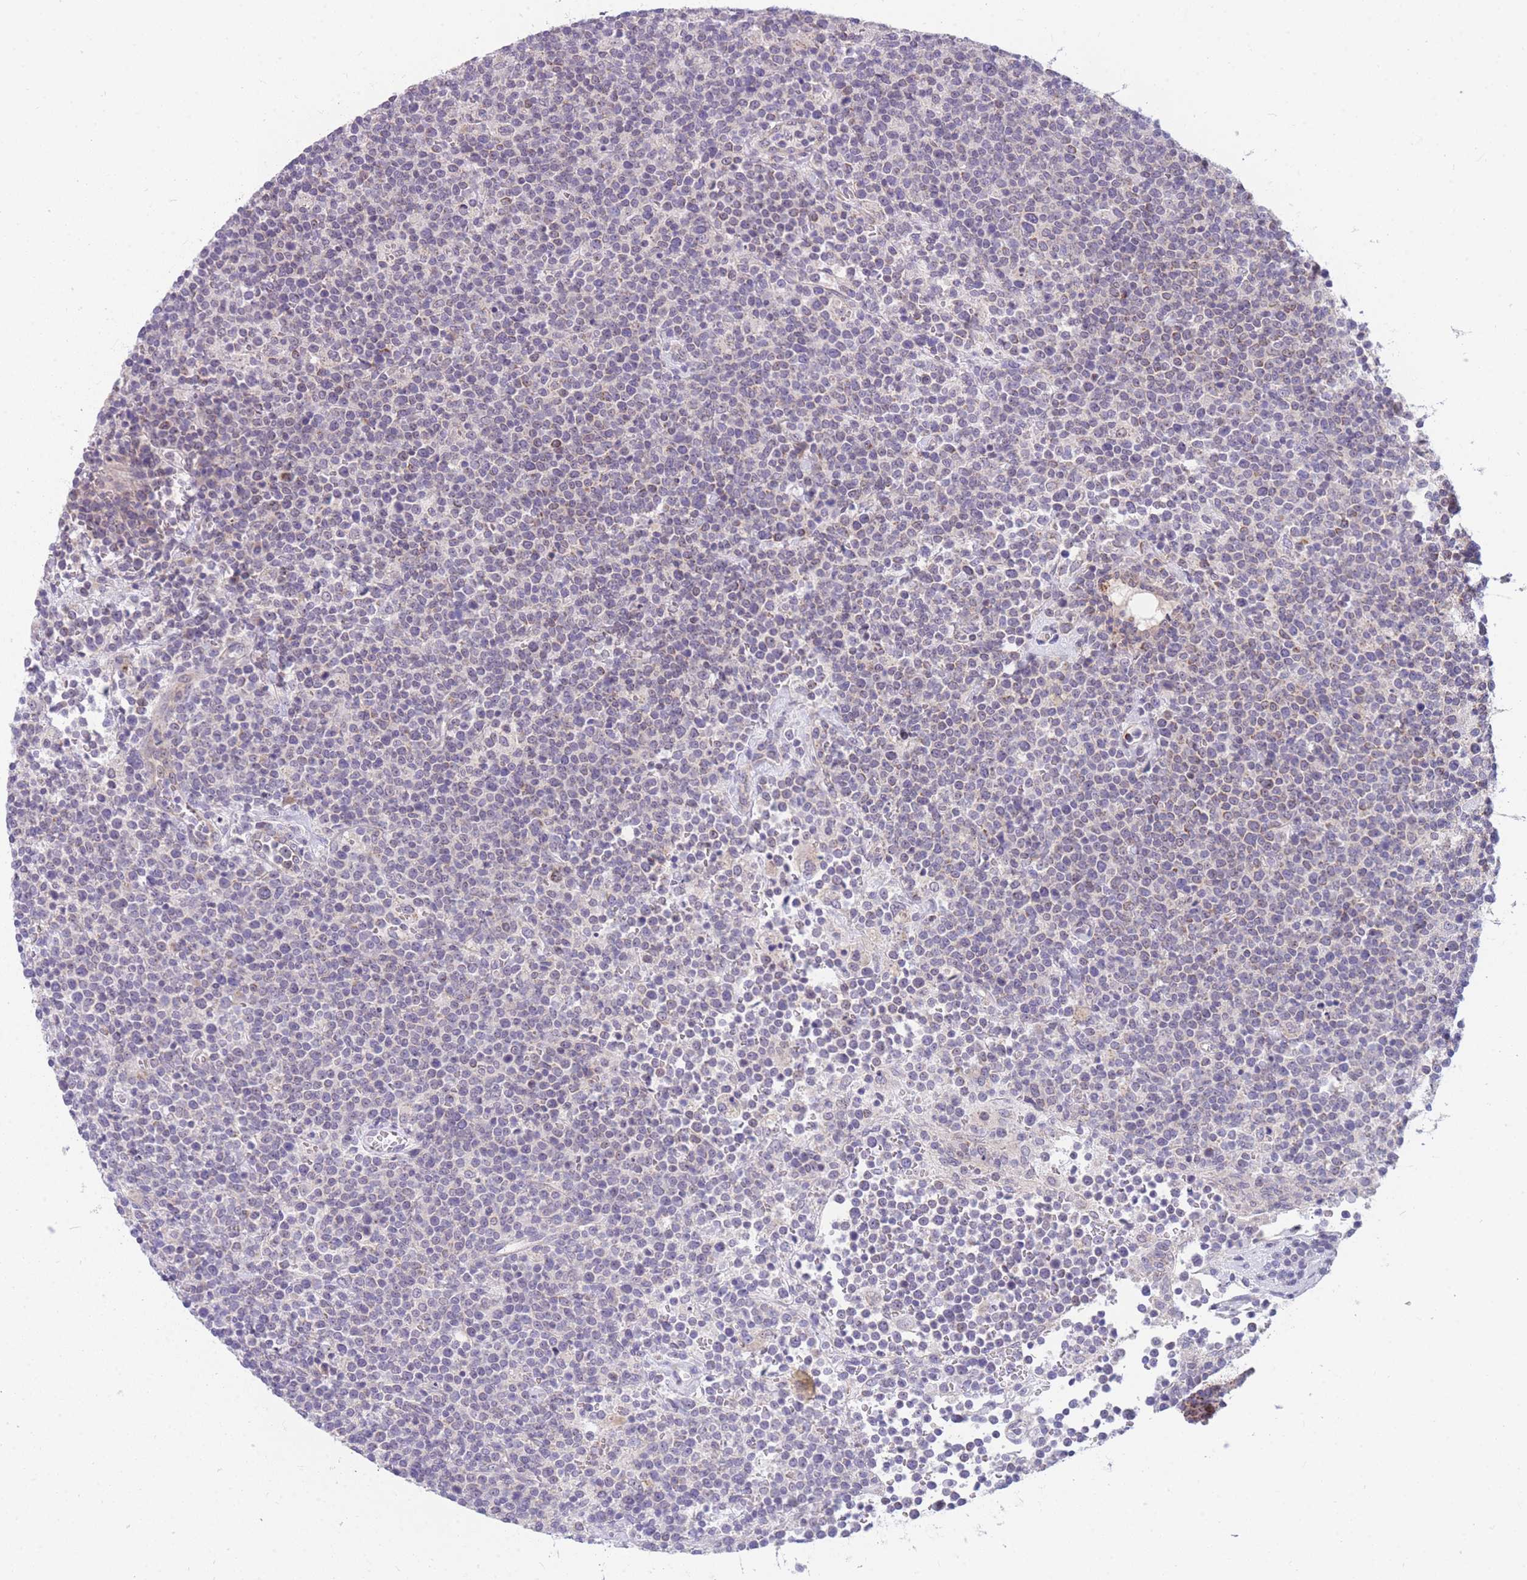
{"staining": {"intensity": "negative", "quantity": "none", "location": "none"}, "tissue": "lymphoma", "cell_type": "Tumor cells", "image_type": "cancer", "snomed": [{"axis": "morphology", "description": "Malignant lymphoma, non-Hodgkin's type, High grade"}, {"axis": "topography", "description": "Lymph node"}], "caption": "Immunohistochemical staining of human lymphoma shows no significant positivity in tumor cells. Nuclei are stained in blue.", "gene": "DDX49", "patient": {"sex": "male", "age": 61}}